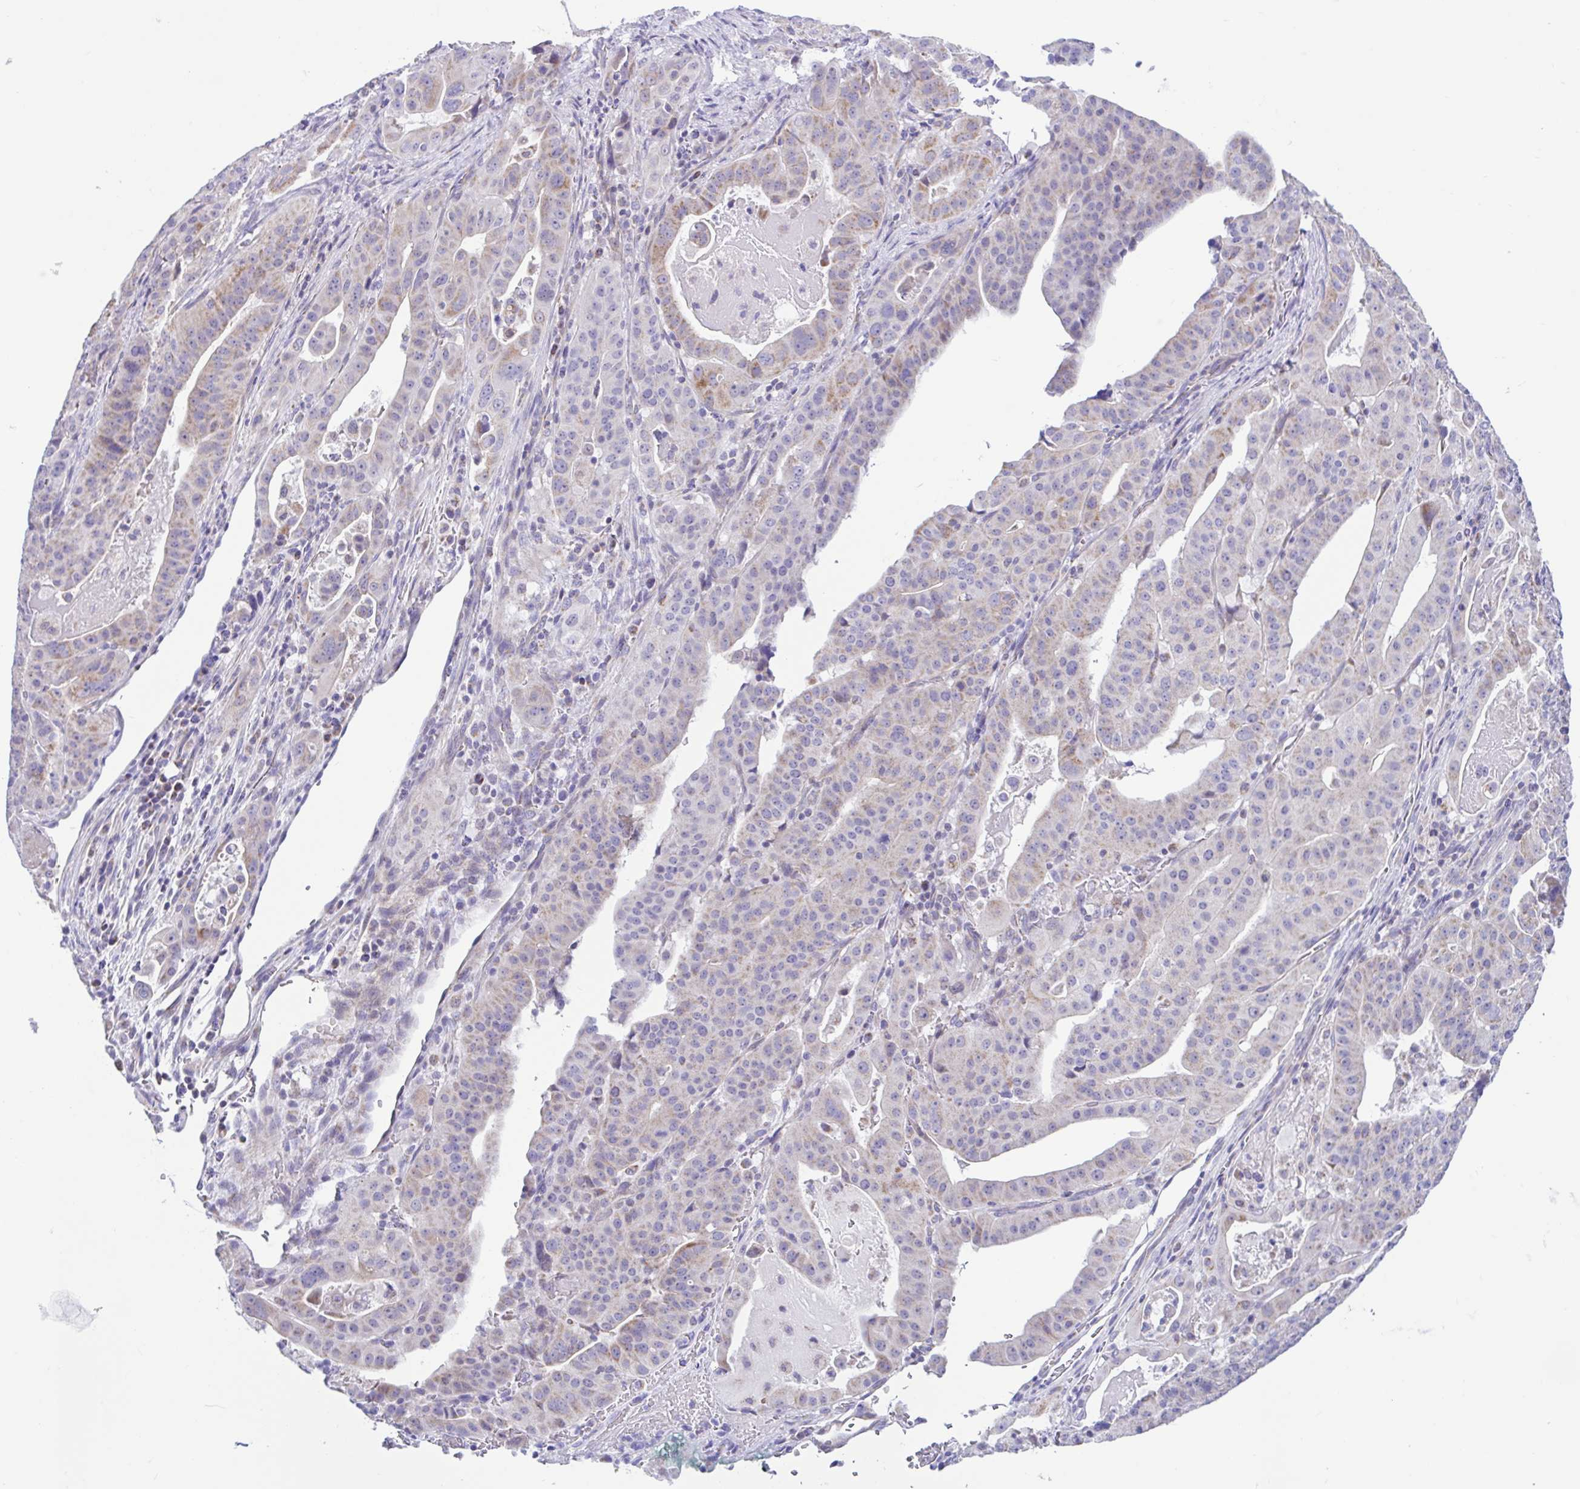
{"staining": {"intensity": "moderate", "quantity": "<25%", "location": "cytoplasmic/membranous"}, "tissue": "stomach cancer", "cell_type": "Tumor cells", "image_type": "cancer", "snomed": [{"axis": "morphology", "description": "Adenocarcinoma, NOS"}, {"axis": "topography", "description": "Stomach"}], "caption": "Adenocarcinoma (stomach) stained for a protein reveals moderate cytoplasmic/membranous positivity in tumor cells.", "gene": "NDUFS2", "patient": {"sex": "male", "age": 48}}